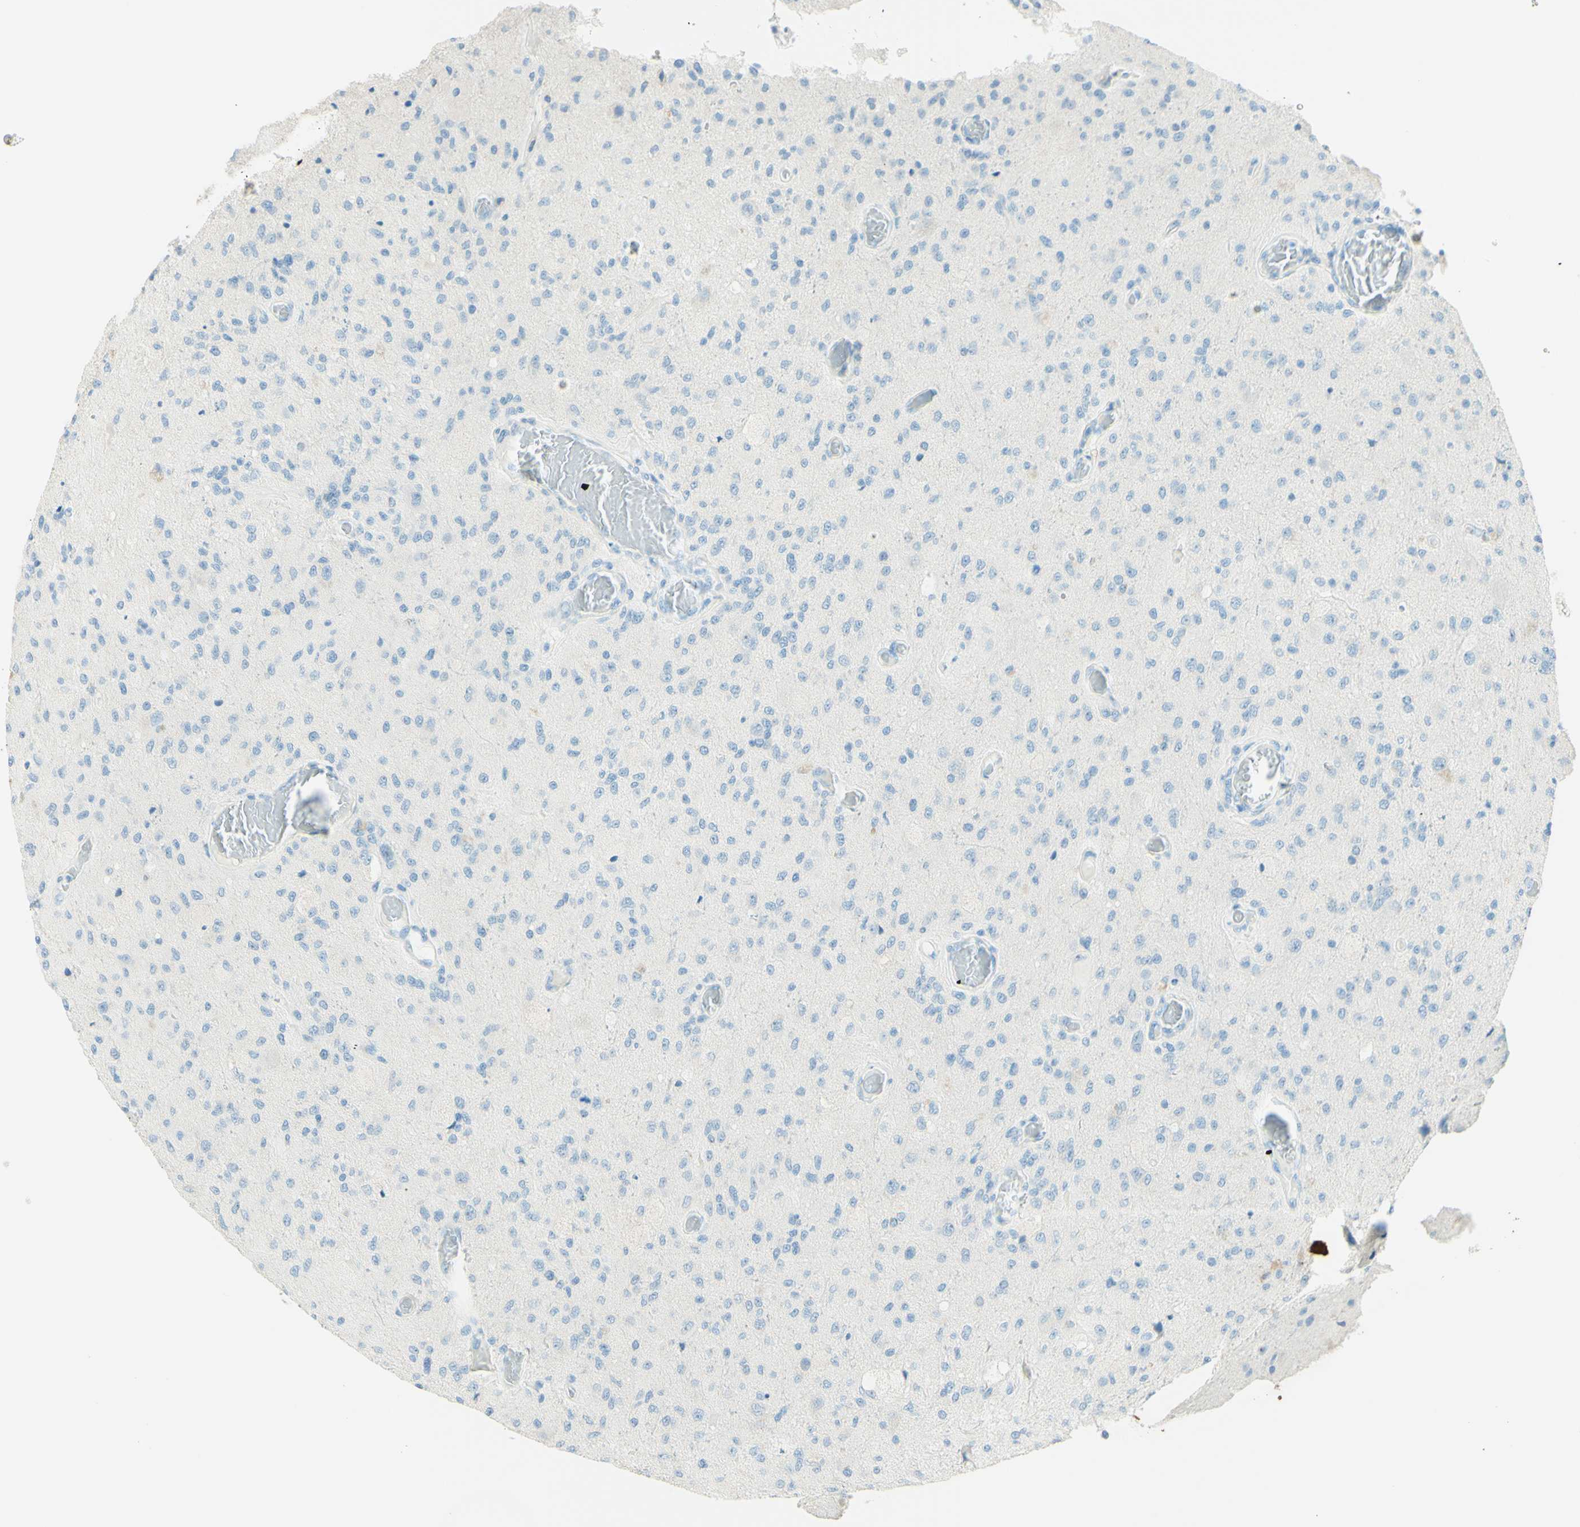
{"staining": {"intensity": "negative", "quantity": "none", "location": "none"}, "tissue": "glioma", "cell_type": "Tumor cells", "image_type": "cancer", "snomed": [{"axis": "morphology", "description": "Normal tissue, NOS"}, {"axis": "morphology", "description": "Glioma, malignant, High grade"}, {"axis": "topography", "description": "Cerebral cortex"}], "caption": "High magnification brightfield microscopy of glioma stained with DAB (brown) and counterstained with hematoxylin (blue): tumor cells show no significant expression. (Stains: DAB immunohistochemistry with hematoxylin counter stain, Microscopy: brightfield microscopy at high magnification).", "gene": "FMR1NB", "patient": {"sex": "male", "age": 77}}